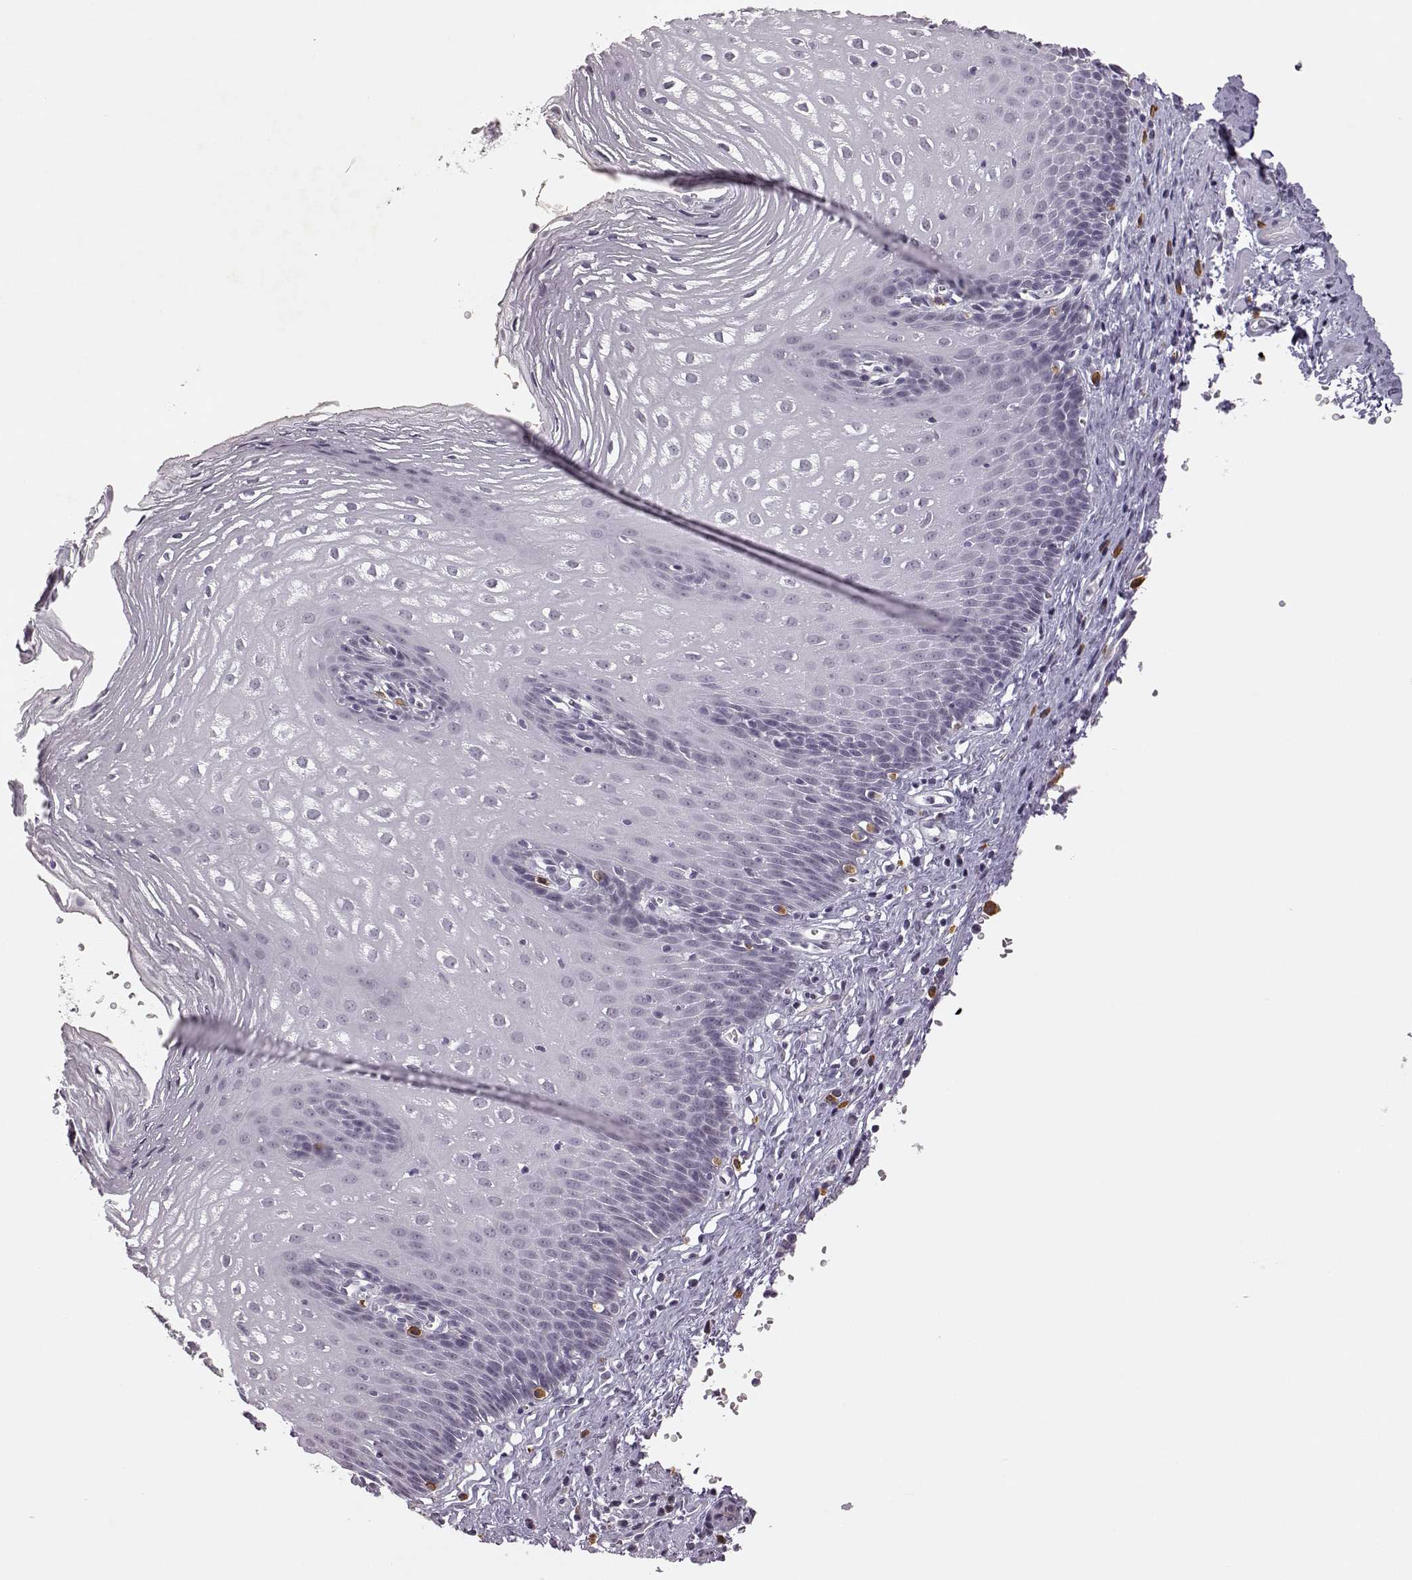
{"staining": {"intensity": "negative", "quantity": "none", "location": "none"}, "tissue": "esophagus", "cell_type": "Squamous epithelial cells", "image_type": "normal", "snomed": [{"axis": "morphology", "description": "Normal tissue, NOS"}, {"axis": "topography", "description": "Esophagus"}], "caption": "Immunohistochemistry of benign esophagus demonstrates no positivity in squamous epithelial cells. (Brightfield microscopy of DAB IHC at high magnification).", "gene": "VGF", "patient": {"sex": "male", "age": 72}}